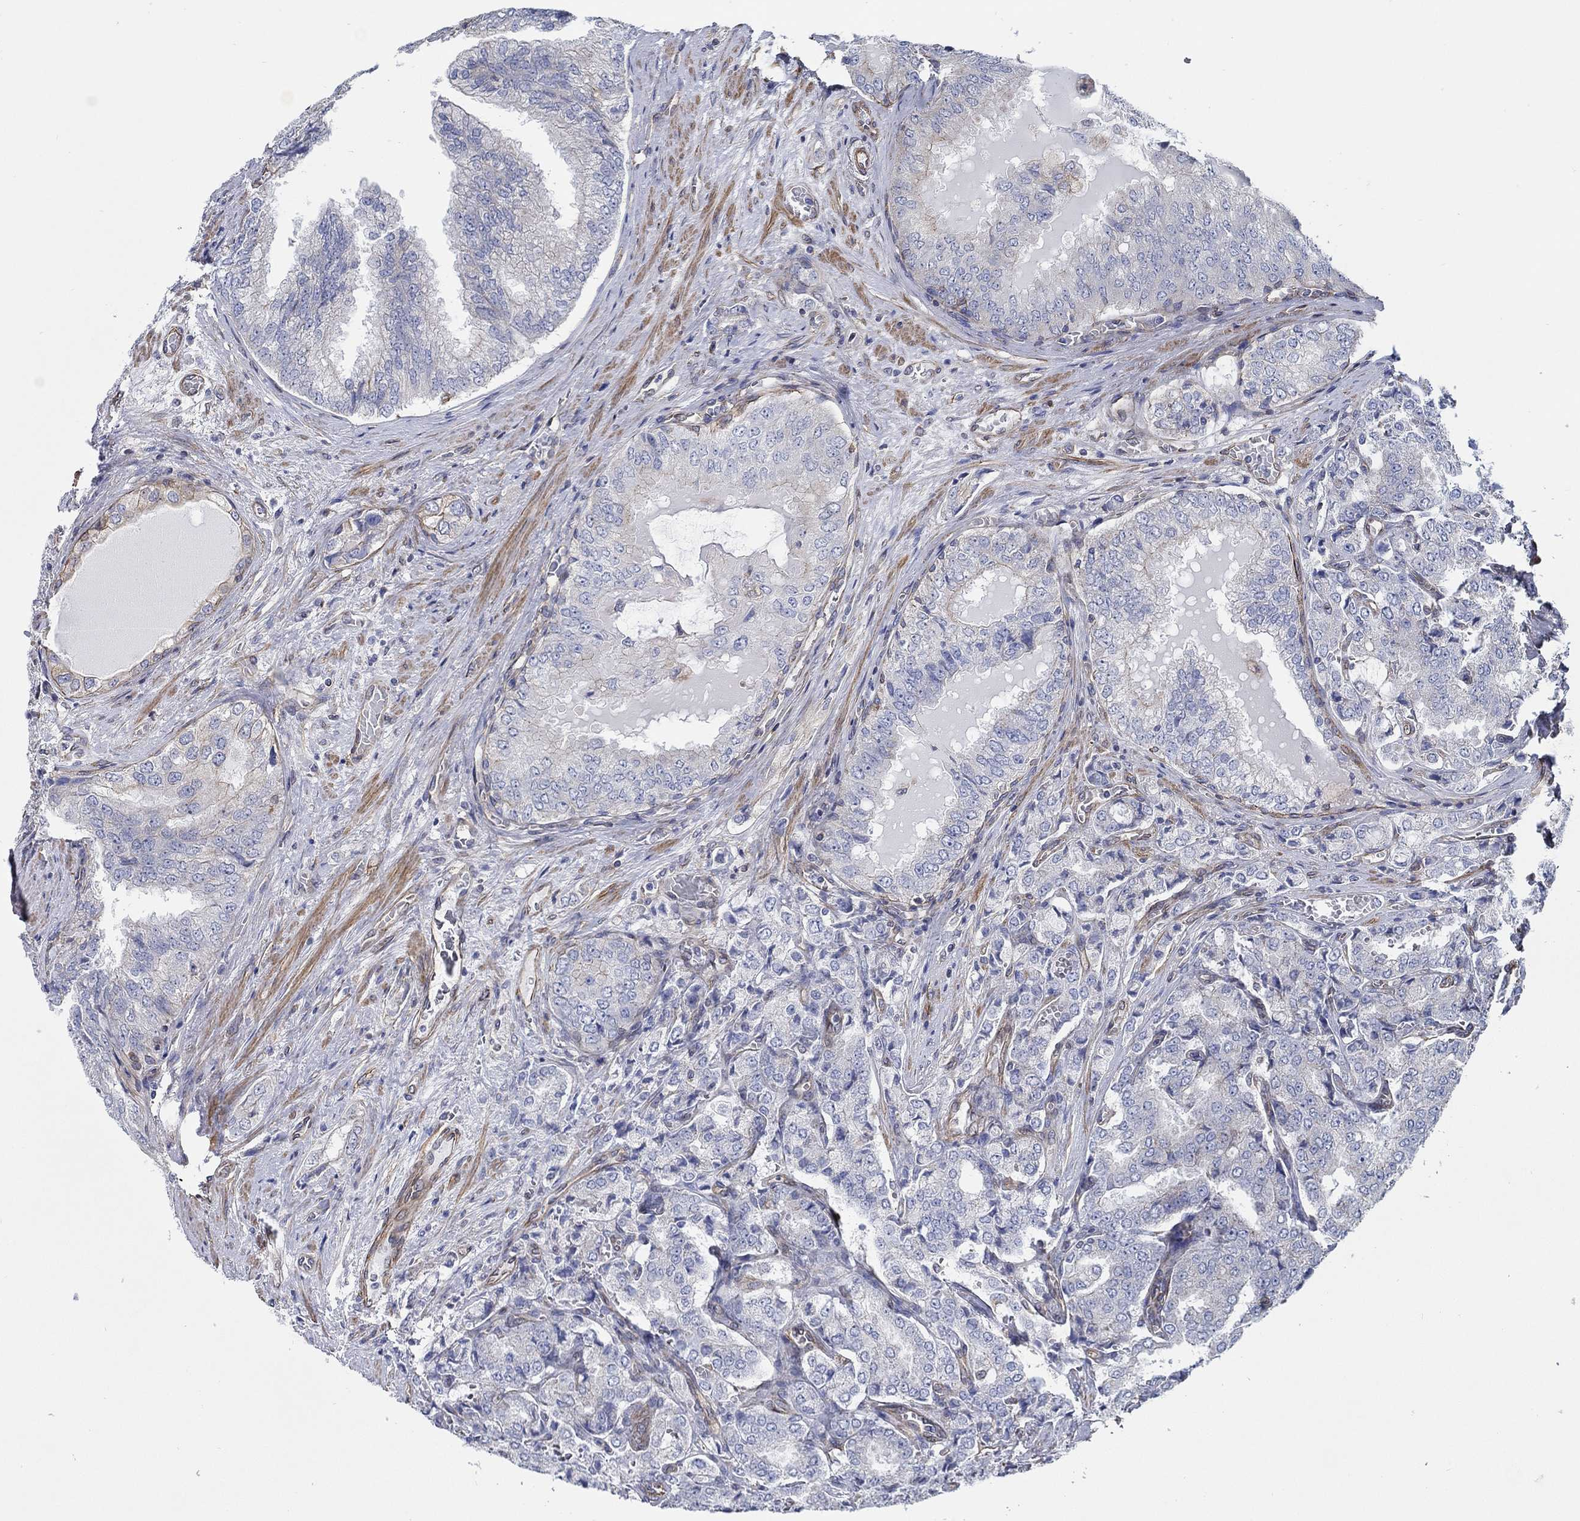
{"staining": {"intensity": "negative", "quantity": "none", "location": "none"}, "tissue": "prostate cancer", "cell_type": "Tumor cells", "image_type": "cancer", "snomed": [{"axis": "morphology", "description": "Adenocarcinoma, NOS"}, {"axis": "topography", "description": "Prostate"}], "caption": "An immunohistochemistry (IHC) histopathology image of prostate cancer is shown. There is no staining in tumor cells of prostate cancer.", "gene": "FMN1", "patient": {"sex": "male", "age": 65}}